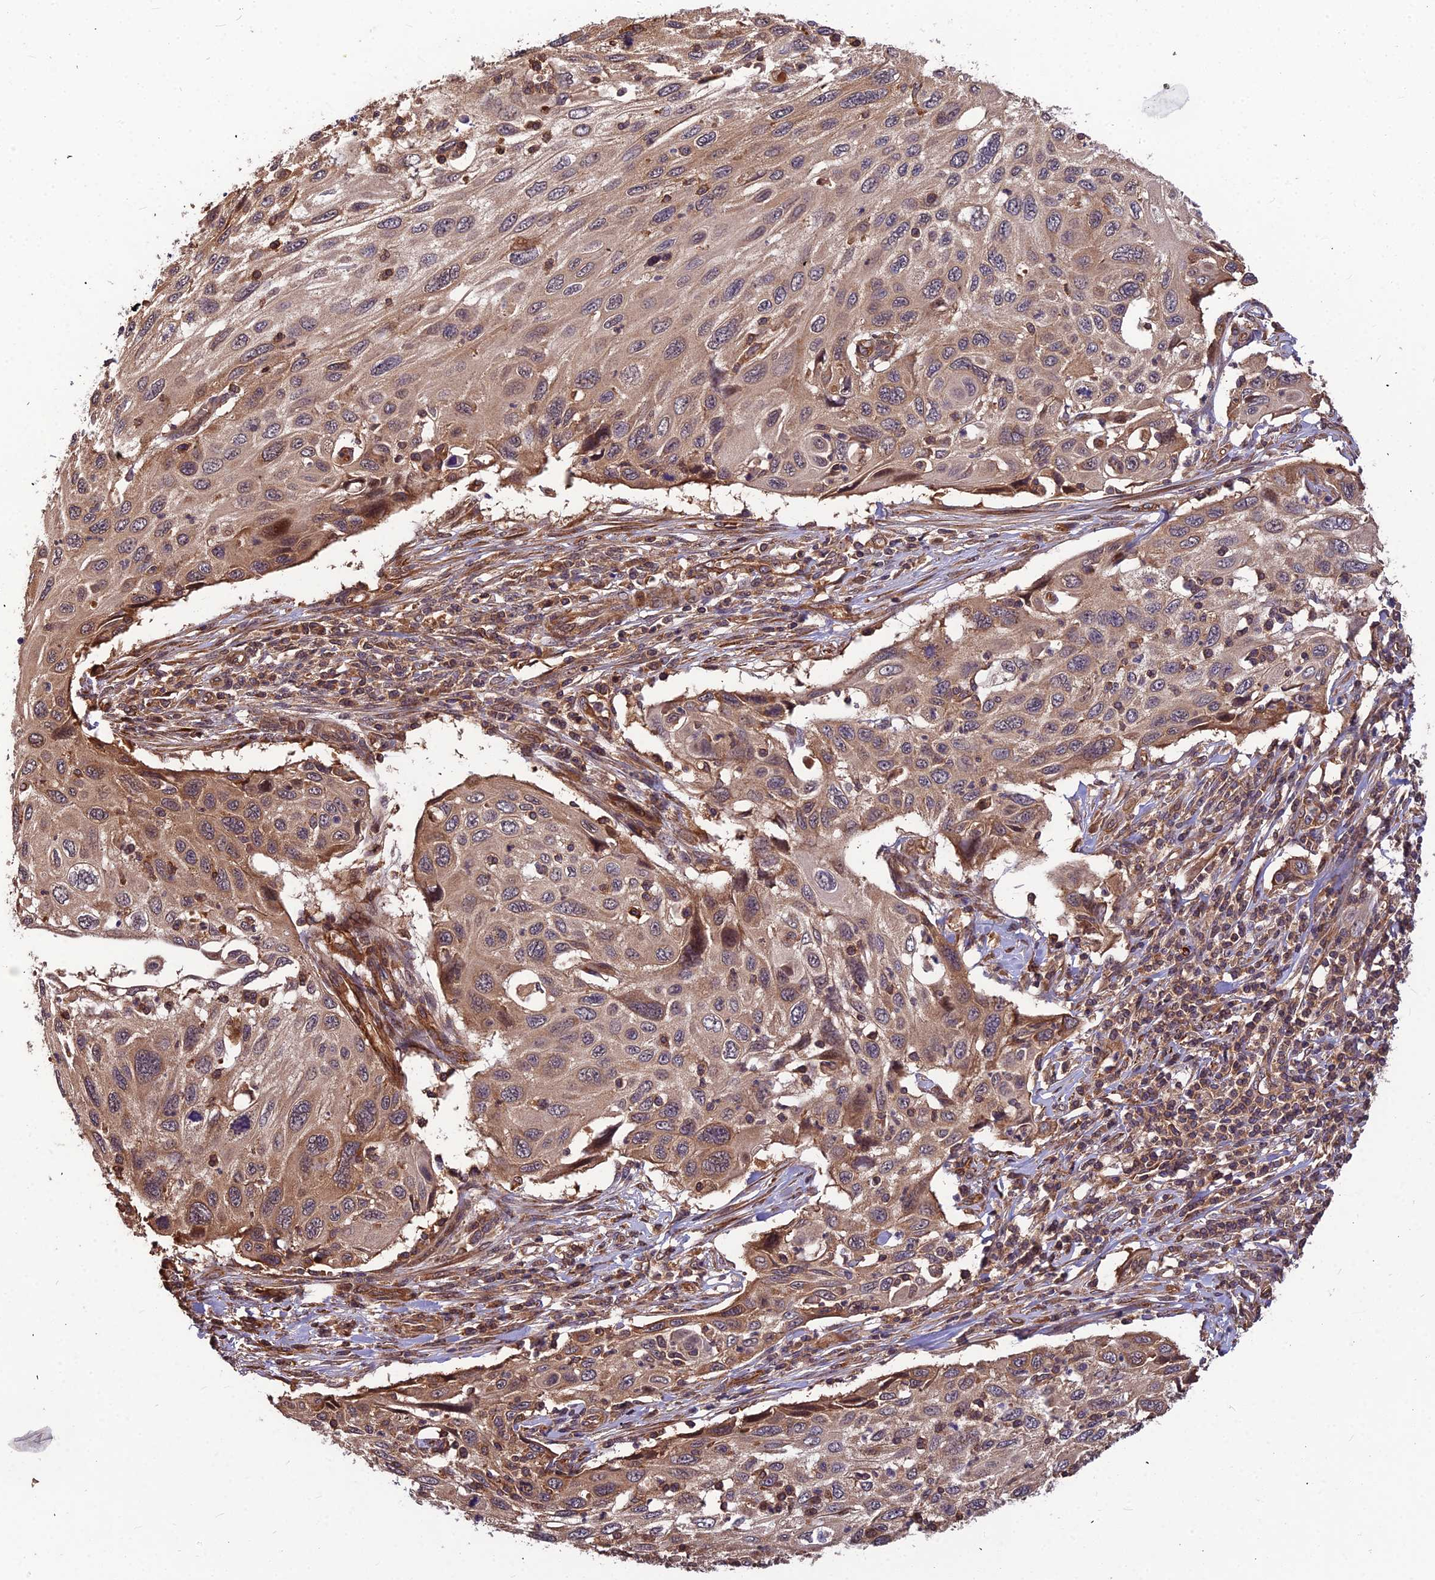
{"staining": {"intensity": "weak", "quantity": "25%-75%", "location": "cytoplasmic/membranous"}, "tissue": "cervical cancer", "cell_type": "Tumor cells", "image_type": "cancer", "snomed": [{"axis": "morphology", "description": "Squamous cell carcinoma, NOS"}, {"axis": "topography", "description": "Cervix"}], "caption": "Tumor cells demonstrate weak cytoplasmic/membranous positivity in approximately 25%-75% of cells in cervical cancer (squamous cell carcinoma). The staining was performed using DAB (3,3'-diaminobenzidine) to visualize the protein expression in brown, while the nuclei were stained in blue with hematoxylin (Magnification: 20x).", "gene": "ZNF467", "patient": {"sex": "female", "age": 70}}